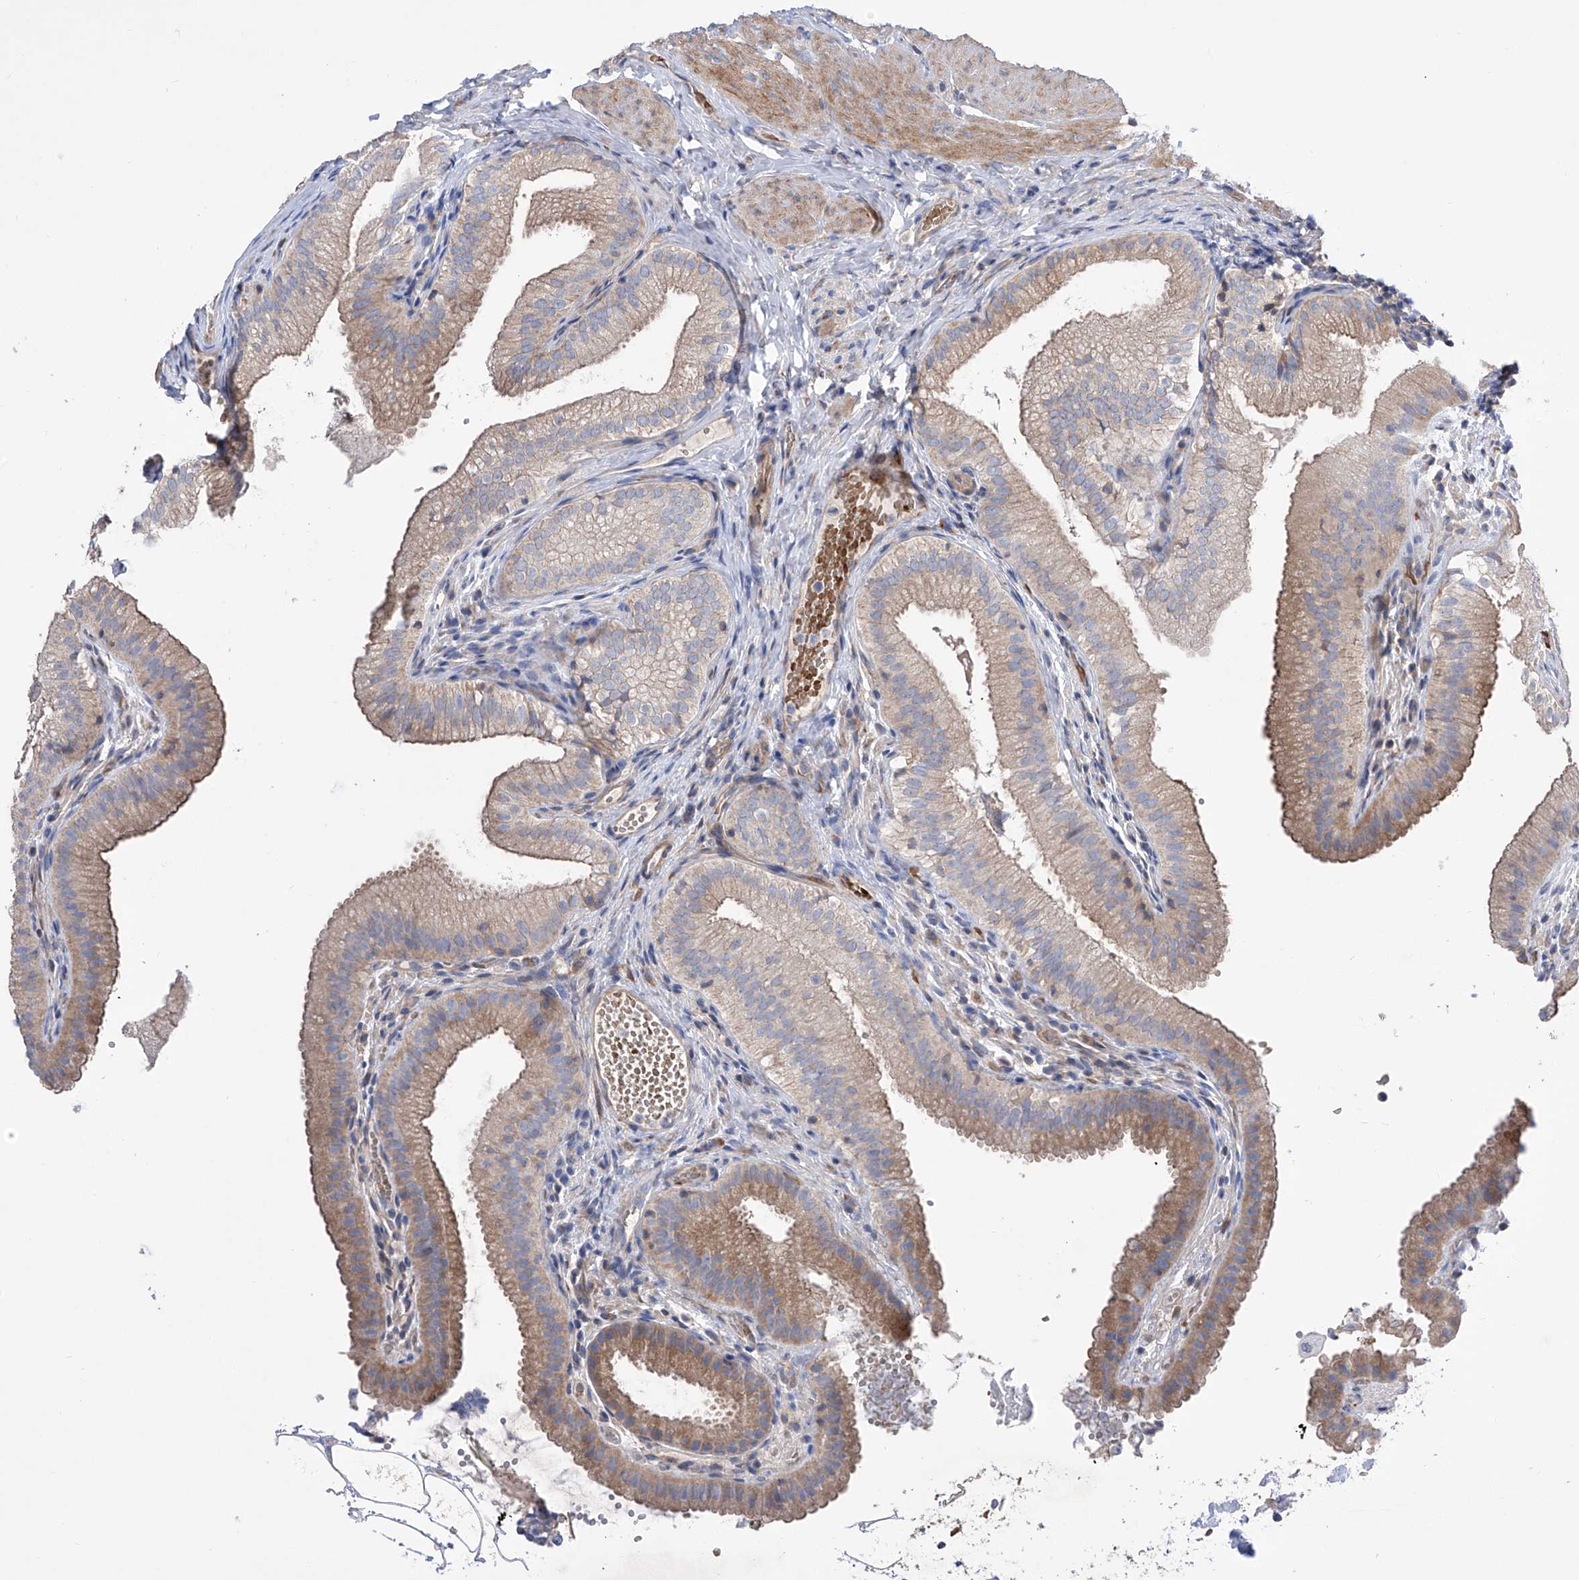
{"staining": {"intensity": "moderate", "quantity": "25%-75%", "location": "cytoplasmic/membranous"}, "tissue": "gallbladder", "cell_type": "Glandular cells", "image_type": "normal", "snomed": [{"axis": "morphology", "description": "Normal tissue, NOS"}, {"axis": "topography", "description": "Gallbladder"}], "caption": "A medium amount of moderate cytoplasmic/membranous staining is appreciated in about 25%-75% of glandular cells in benign gallbladder.", "gene": "NFATC4", "patient": {"sex": "female", "age": 30}}